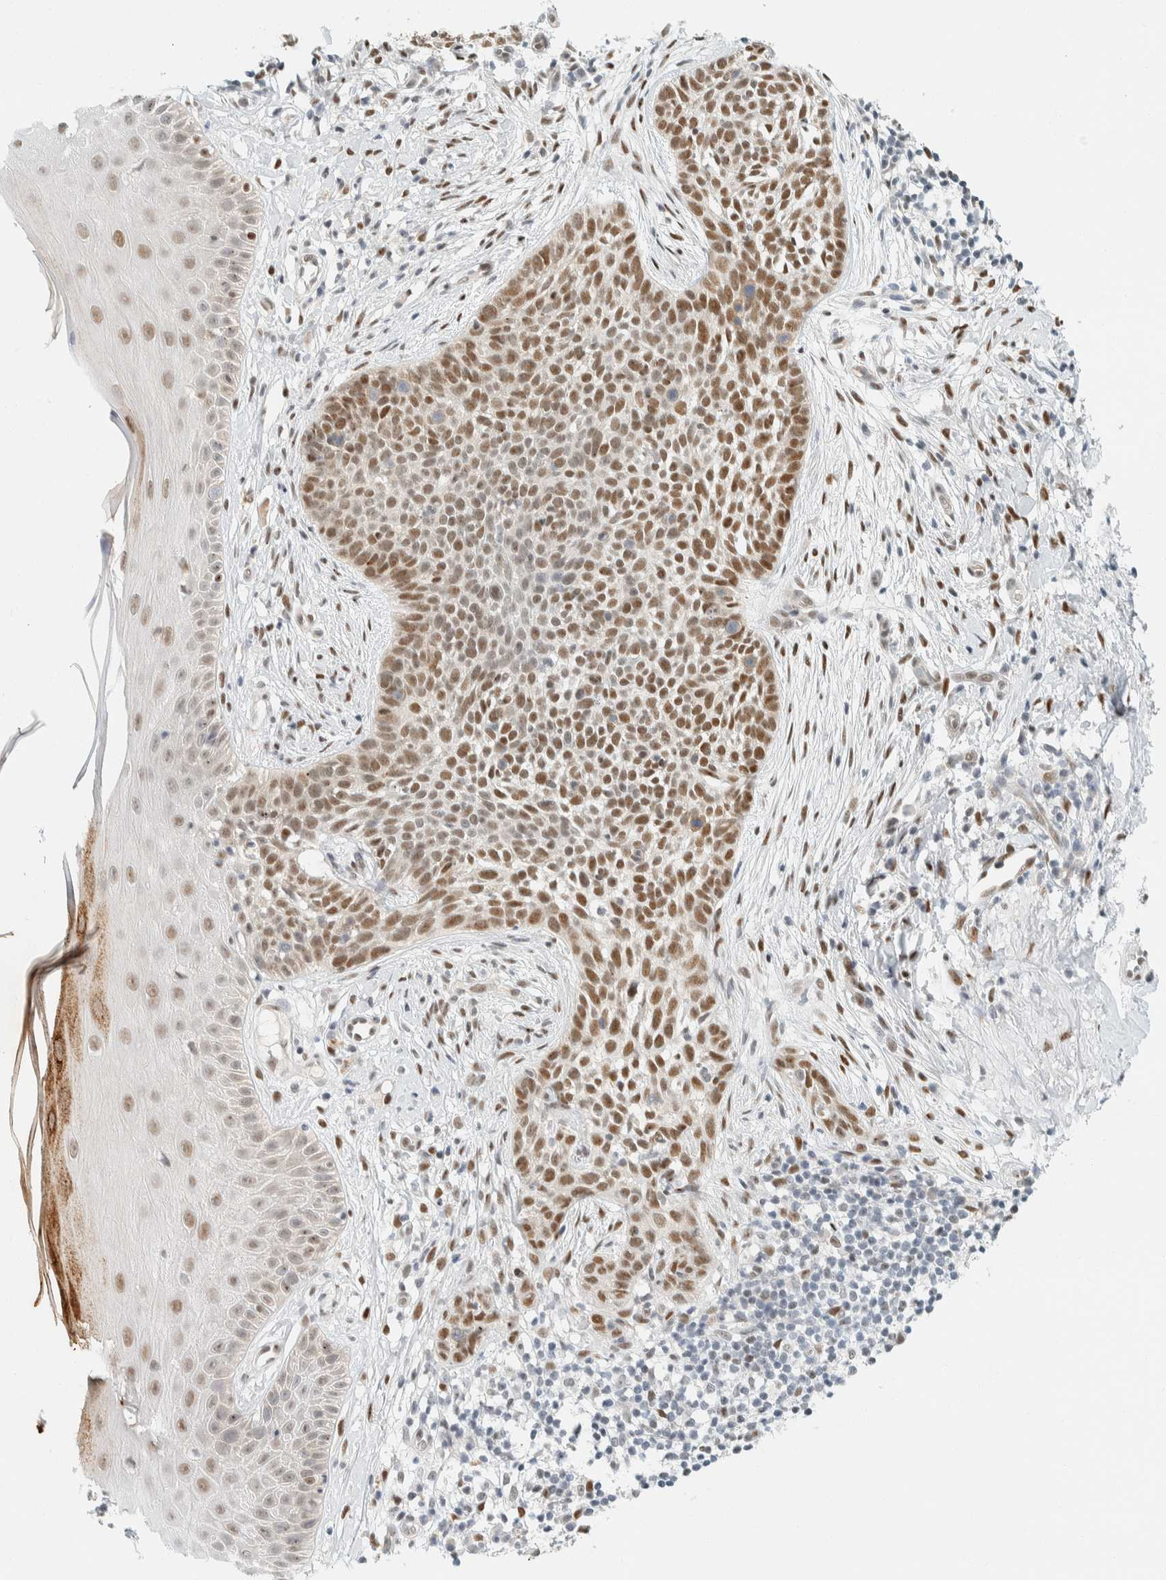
{"staining": {"intensity": "strong", "quantity": ">75%", "location": "nuclear"}, "tissue": "skin cancer", "cell_type": "Tumor cells", "image_type": "cancer", "snomed": [{"axis": "morphology", "description": "Normal tissue, NOS"}, {"axis": "morphology", "description": "Basal cell carcinoma"}, {"axis": "topography", "description": "Skin"}], "caption": "Approximately >75% of tumor cells in human skin basal cell carcinoma show strong nuclear protein expression as visualized by brown immunohistochemical staining.", "gene": "ZNF683", "patient": {"sex": "male", "age": 67}}